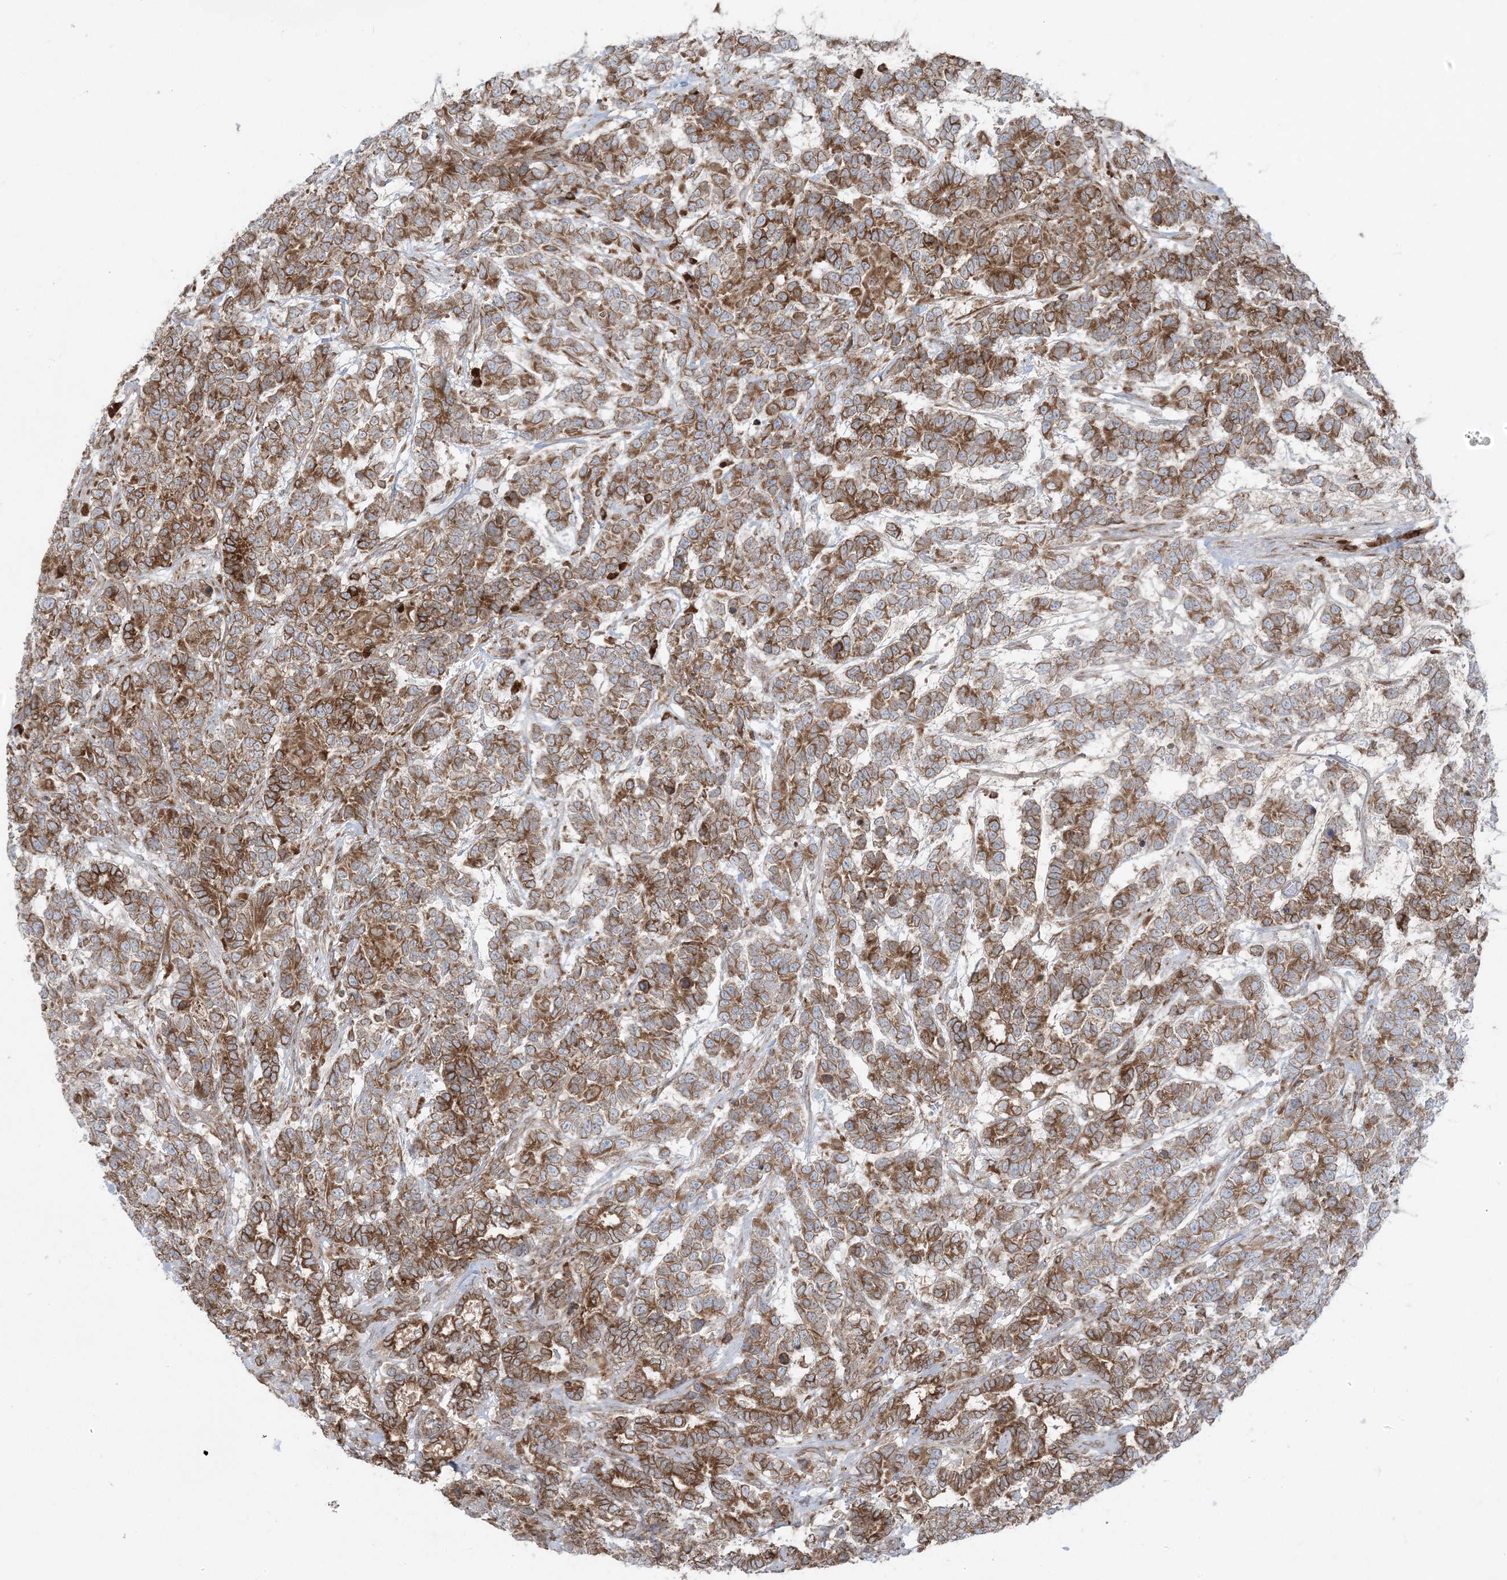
{"staining": {"intensity": "moderate", "quantity": ">75%", "location": "cytoplasmic/membranous"}, "tissue": "testis cancer", "cell_type": "Tumor cells", "image_type": "cancer", "snomed": [{"axis": "morphology", "description": "Carcinoma, Embryonal, NOS"}, {"axis": "topography", "description": "Testis"}], "caption": "A brown stain labels moderate cytoplasmic/membranous staining of a protein in testis embryonal carcinoma tumor cells.", "gene": "UBXN4", "patient": {"sex": "male", "age": 26}}